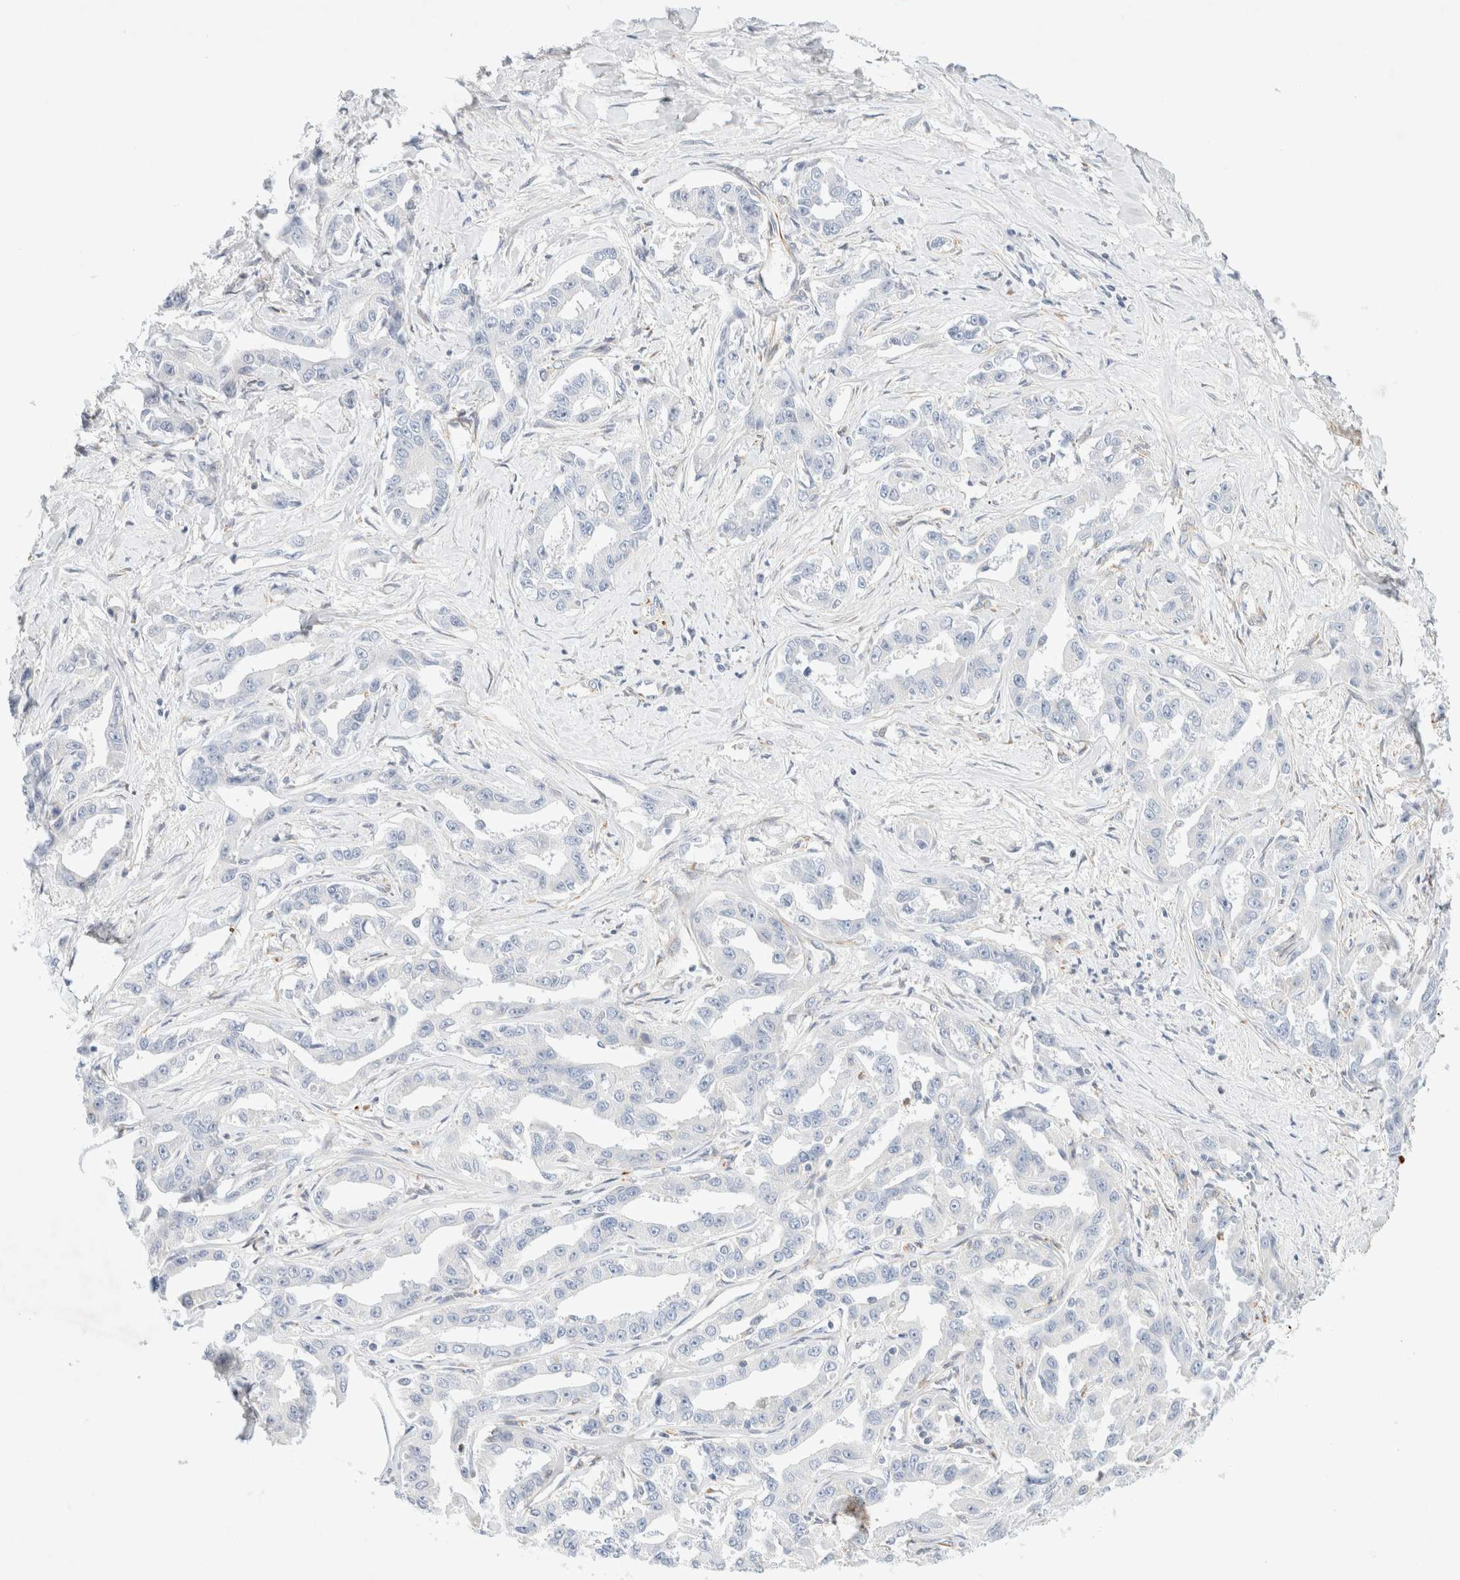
{"staining": {"intensity": "negative", "quantity": "none", "location": "none"}, "tissue": "liver cancer", "cell_type": "Tumor cells", "image_type": "cancer", "snomed": [{"axis": "morphology", "description": "Cholangiocarcinoma"}, {"axis": "topography", "description": "Liver"}], "caption": "Micrograph shows no protein expression in tumor cells of liver cancer tissue. (Brightfield microscopy of DAB (3,3'-diaminobenzidine) immunohistochemistry (IHC) at high magnification).", "gene": "SLC25A48", "patient": {"sex": "male", "age": 59}}